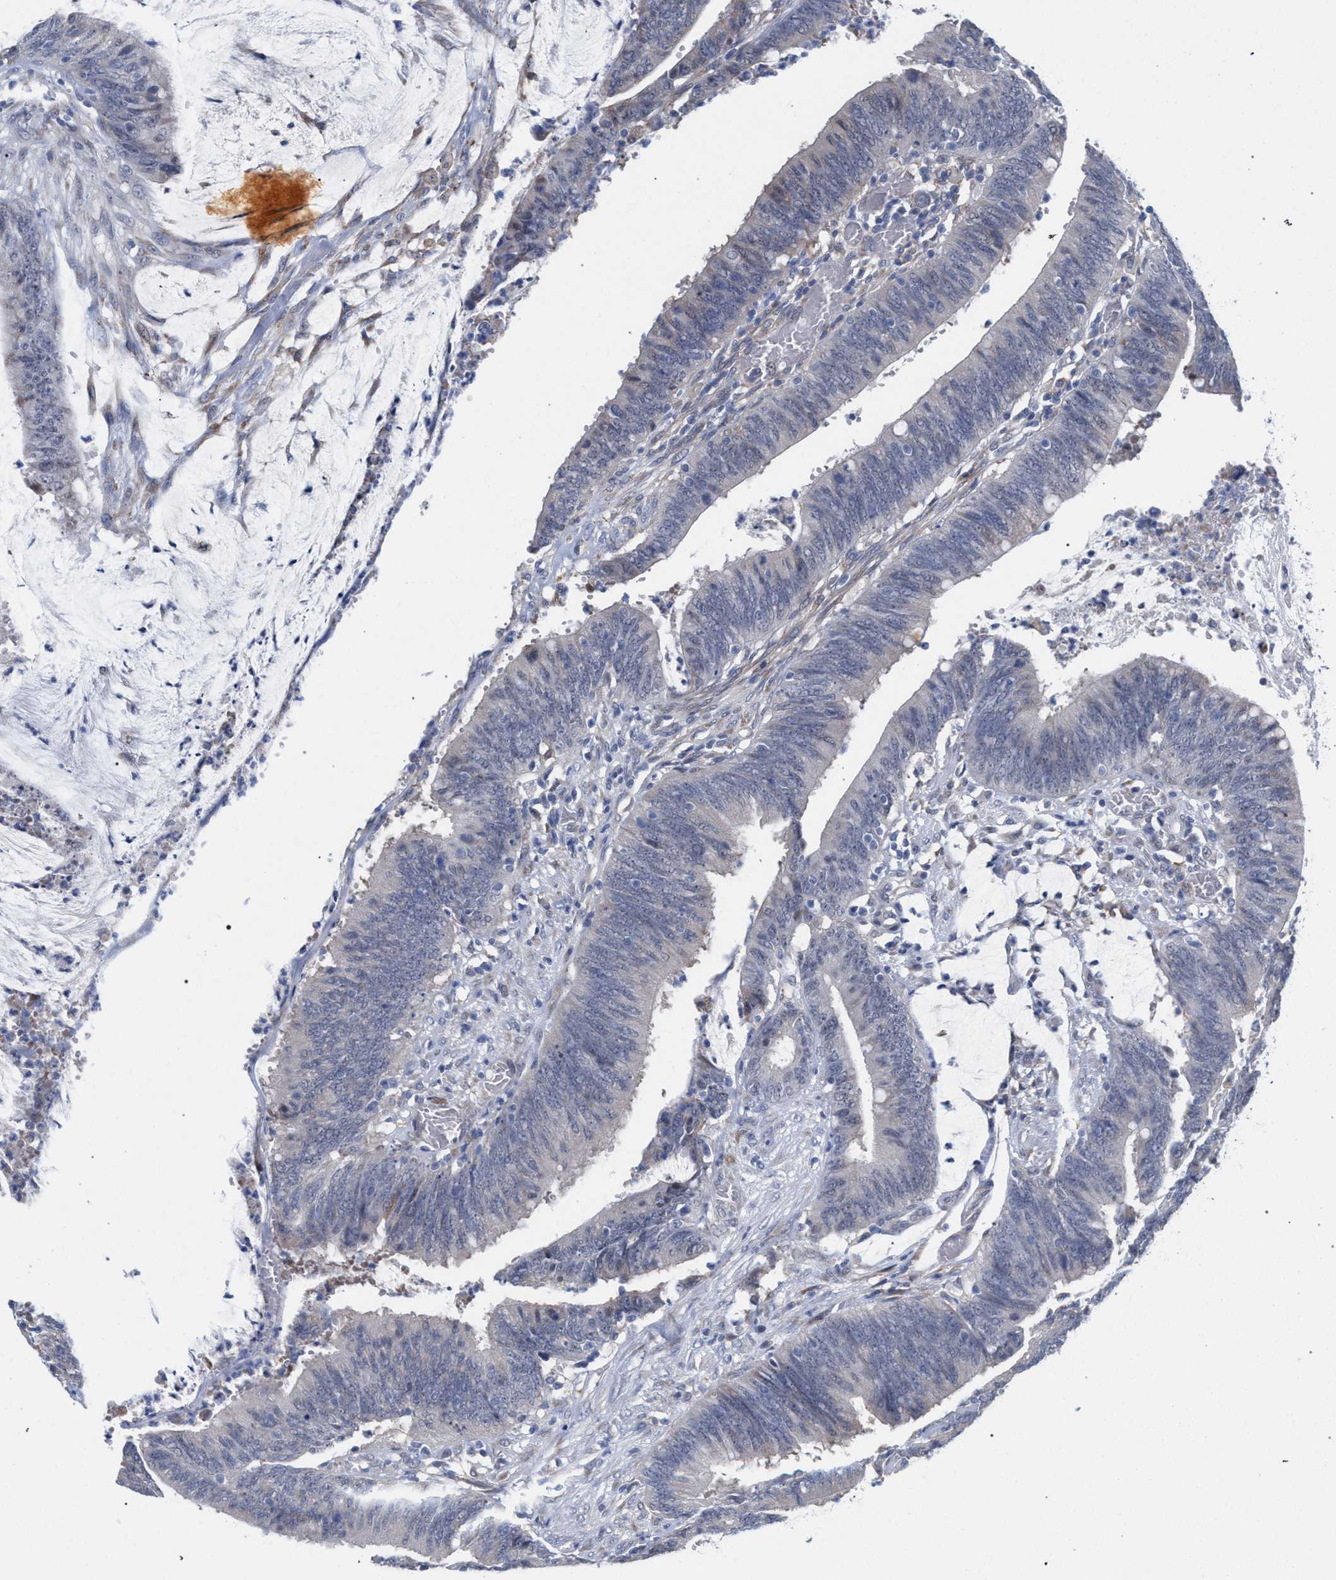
{"staining": {"intensity": "negative", "quantity": "none", "location": "none"}, "tissue": "colorectal cancer", "cell_type": "Tumor cells", "image_type": "cancer", "snomed": [{"axis": "morphology", "description": "Adenocarcinoma, NOS"}, {"axis": "topography", "description": "Rectum"}], "caption": "IHC image of human adenocarcinoma (colorectal) stained for a protein (brown), which shows no positivity in tumor cells.", "gene": "FHOD3", "patient": {"sex": "female", "age": 66}}